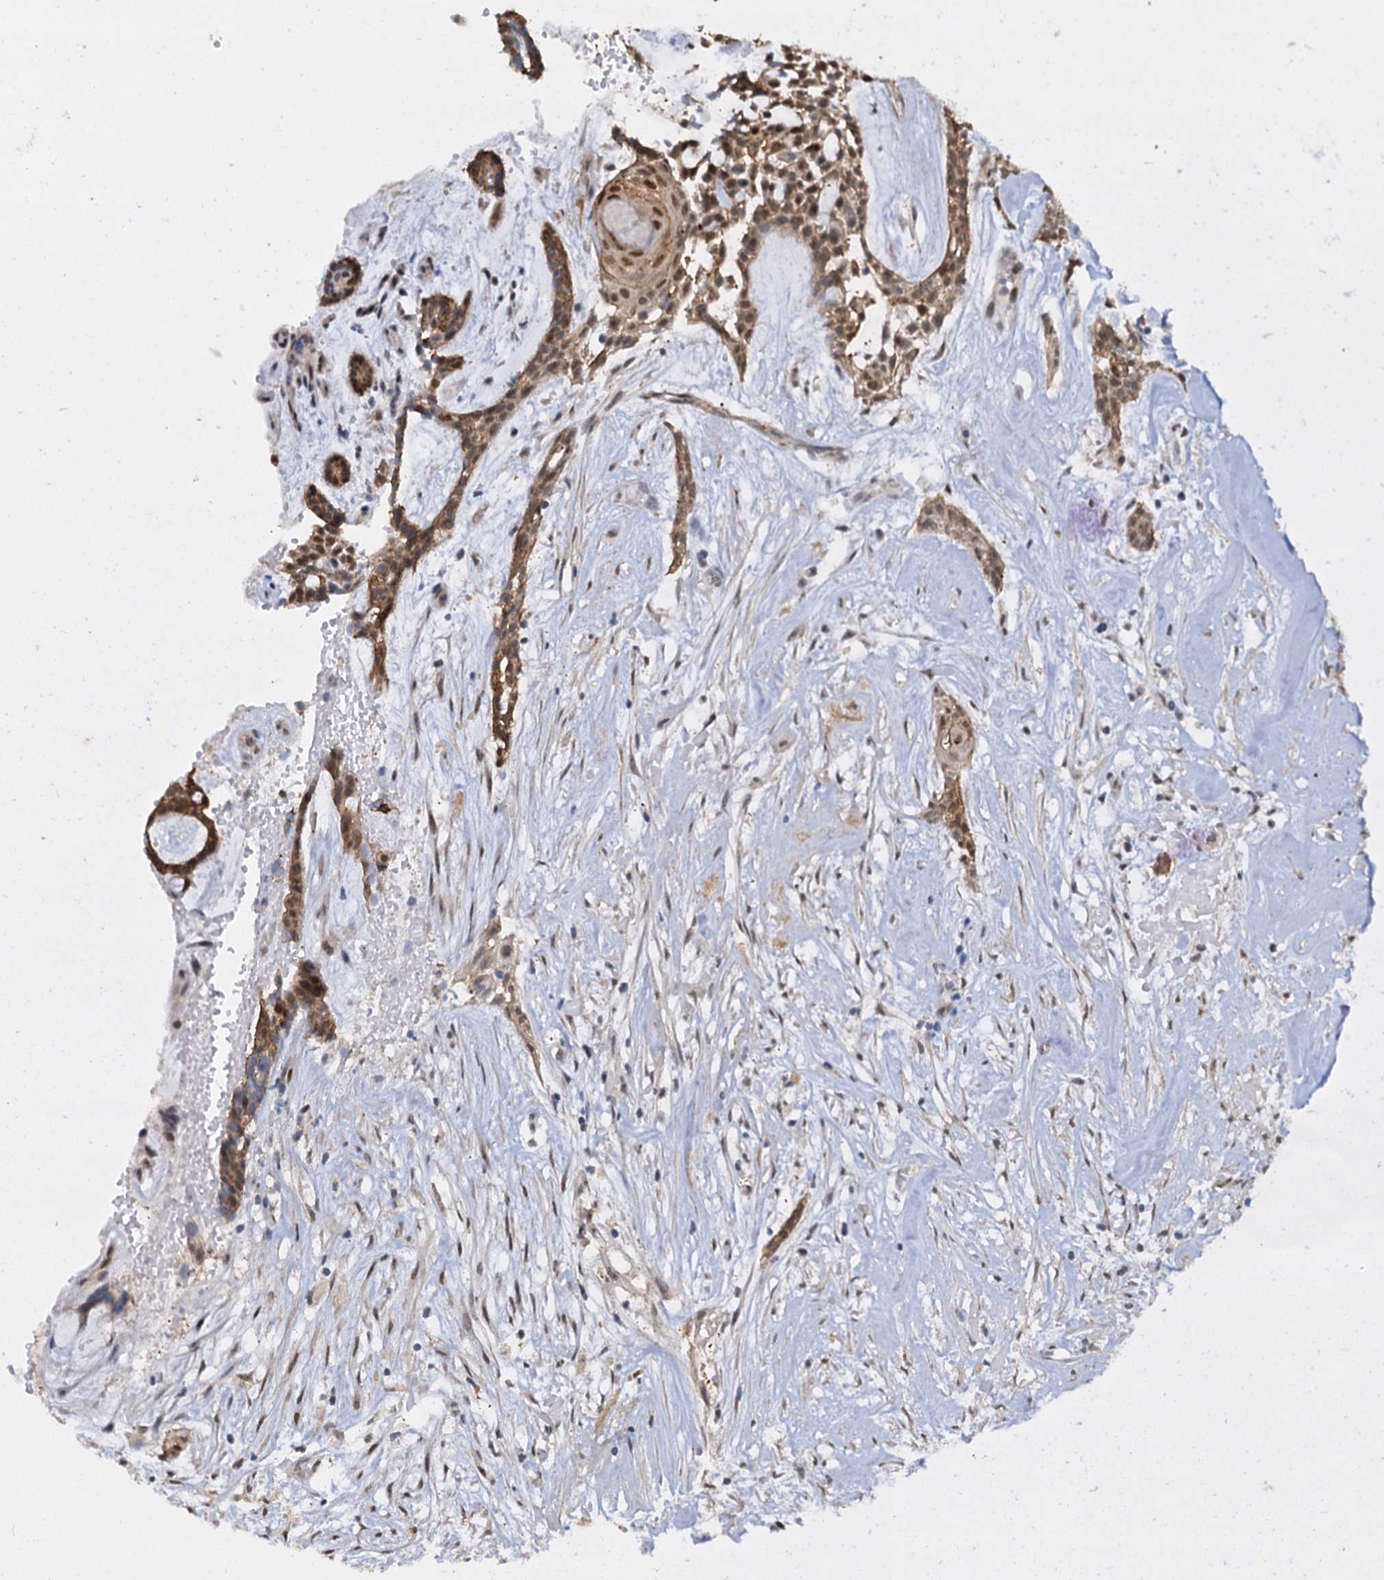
{"staining": {"intensity": "moderate", "quantity": ">75%", "location": "cytoplasmic/membranous,nuclear"}, "tissue": "head and neck cancer", "cell_type": "Tumor cells", "image_type": "cancer", "snomed": [{"axis": "morphology", "description": "Adenocarcinoma, NOS"}, {"axis": "topography", "description": "Subcutis"}, {"axis": "topography", "description": "Head-Neck"}], "caption": "High-power microscopy captured an IHC micrograph of adenocarcinoma (head and neck), revealing moderate cytoplasmic/membranous and nuclear positivity in about >75% of tumor cells. The protein is stained brown, and the nuclei are stained in blue (DAB (3,3'-diaminobenzidine) IHC with brightfield microscopy, high magnification).", "gene": "SPINDOC", "patient": {"sex": "female", "age": 73}}